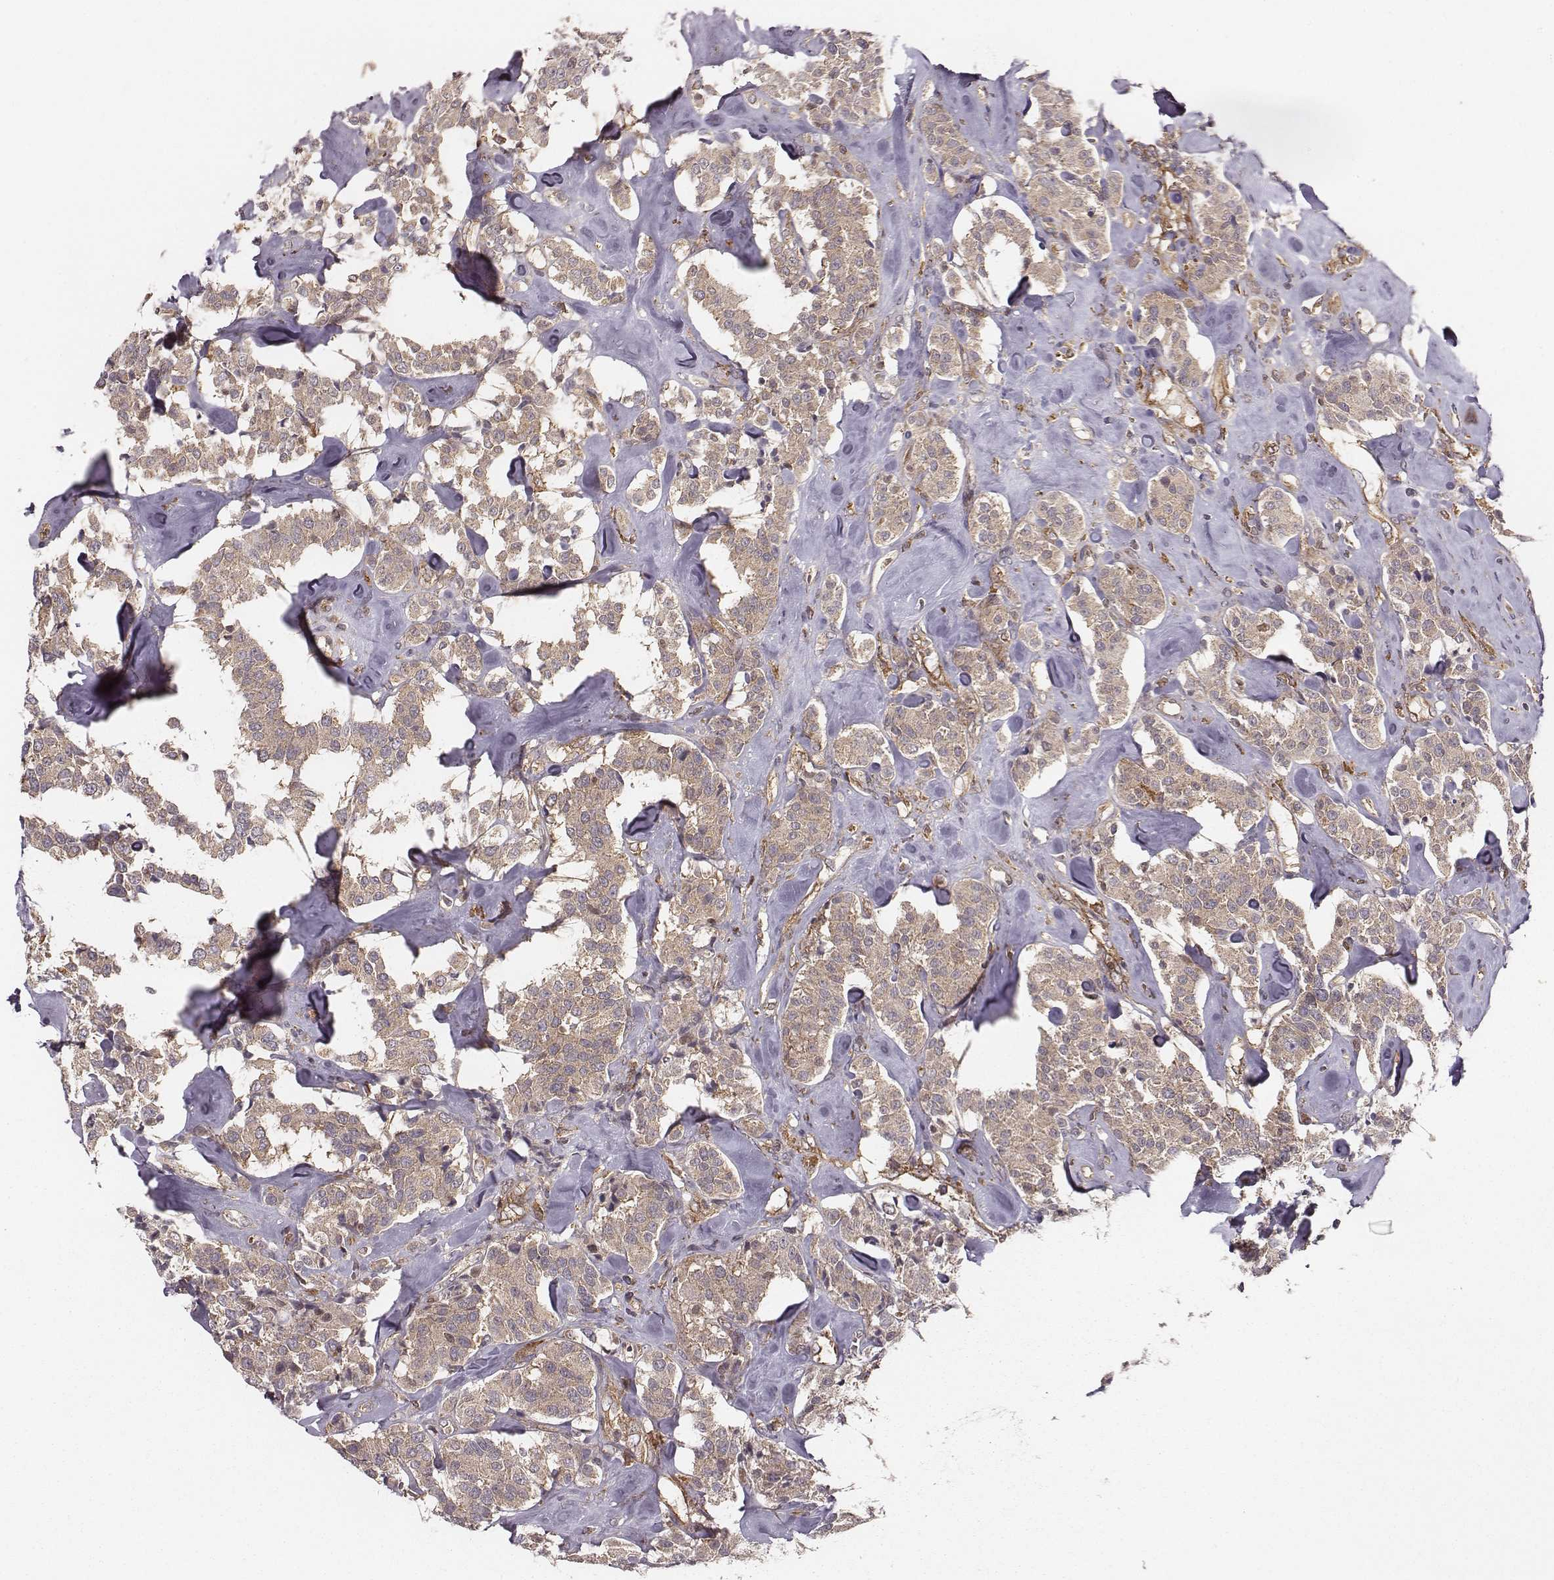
{"staining": {"intensity": "weak", "quantity": ">75%", "location": "cytoplasmic/membranous"}, "tissue": "carcinoid", "cell_type": "Tumor cells", "image_type": "cancer", "snomed": [{"axis": "morphology", "description": "Carcinoid, malignant, NOS"}, {"axis": "topography", "description": "Pancreas"}], "caption": "Carcinoid stained with a brown dye shows weak cytoplasmic/membranous positive expression in about >75% of tumor cells.", "gene": "VPS26A", "patient": {"sex": "male", "age": 41}}